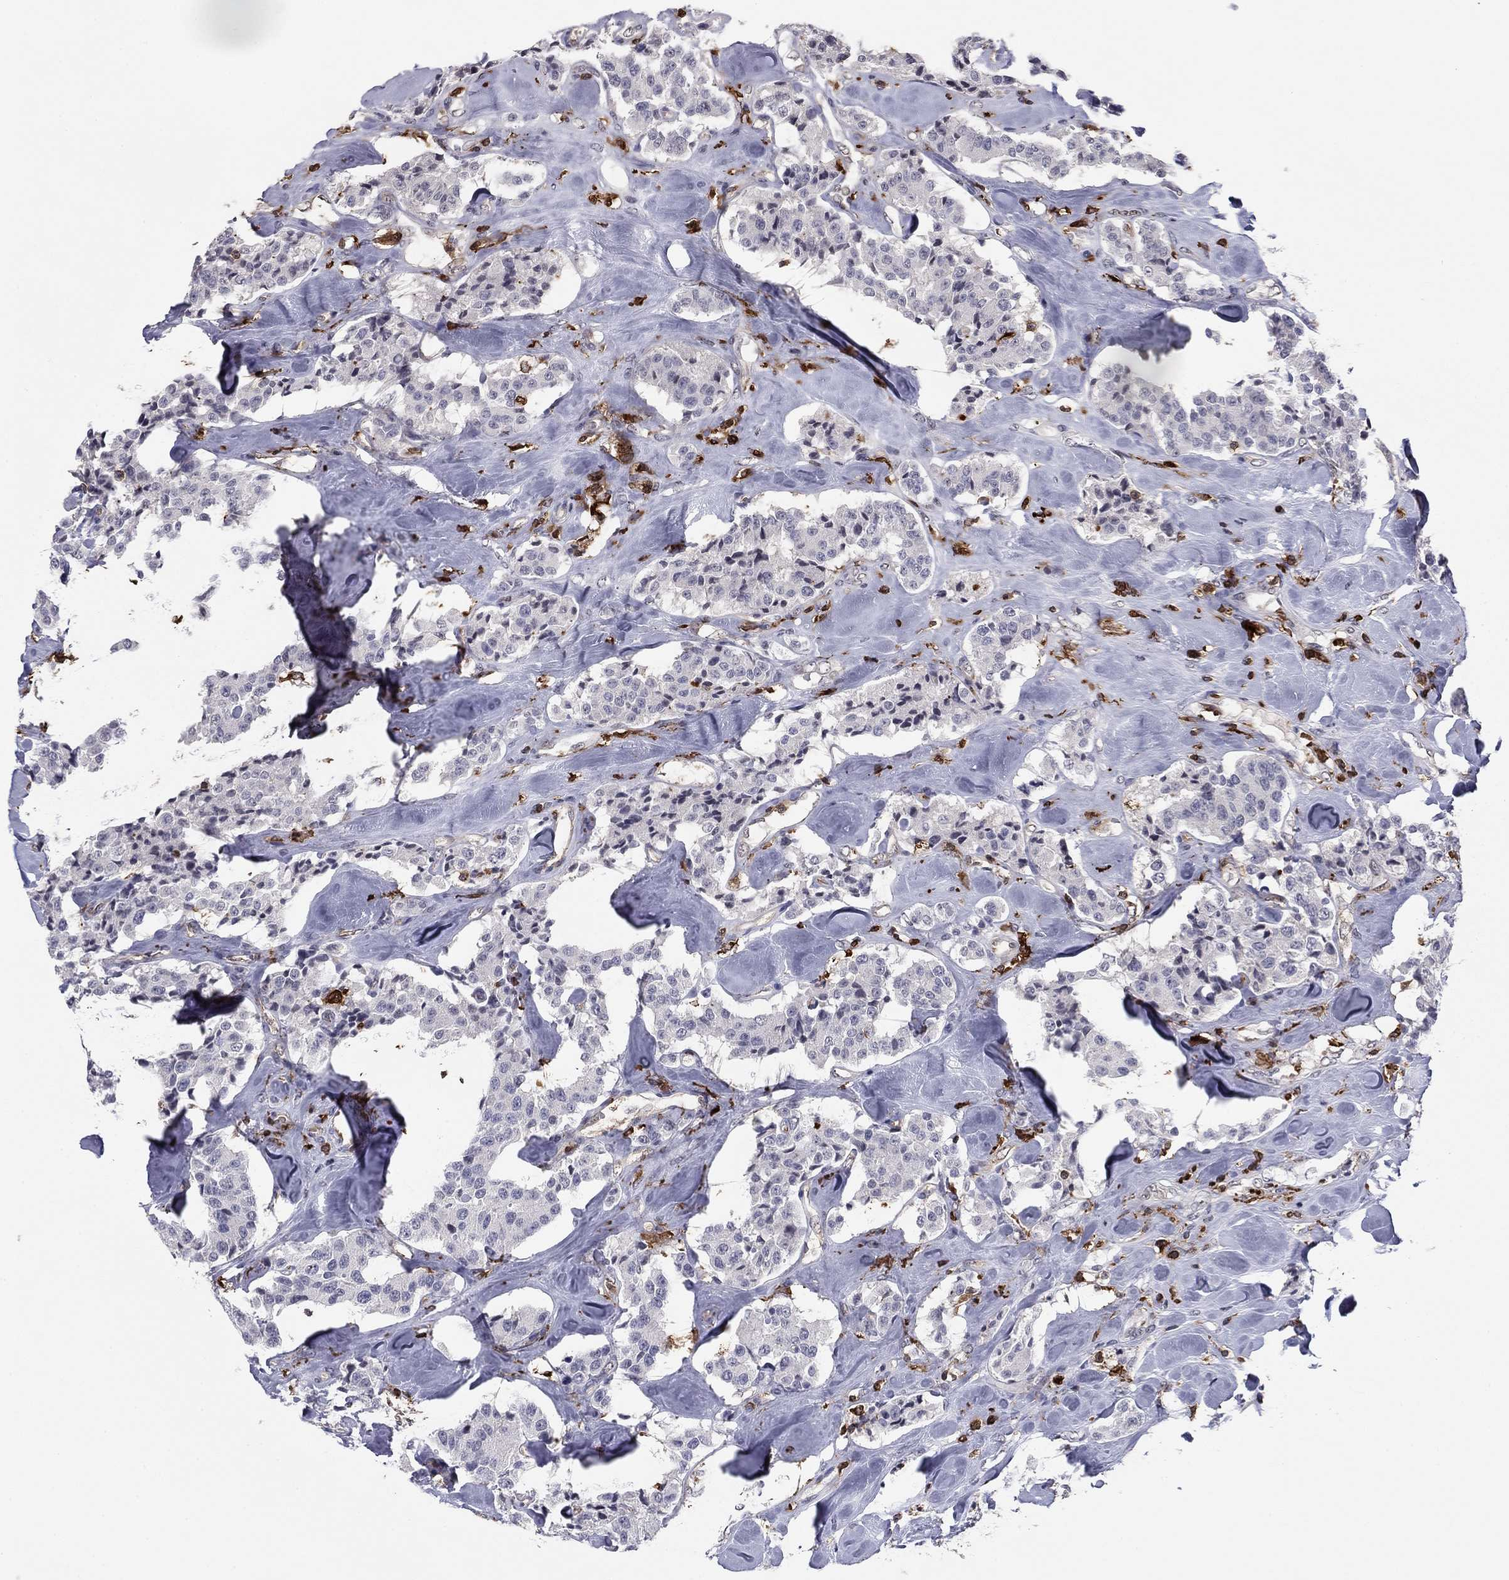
{"staining": {"intensity": "negative", "quantity": "none", "location": "none"}, "tissue": "carcinoid", "cell_type": "Tumor cells", "image_type": "cancer", "snomed": [{"axis": "morphology", "description": "Carcinoid, malignant, NOS"}, {"axis": "topography", "description": "Pancreas"}], "caption": "The image reveals no significant expression in tumor cells of carcinoid (malignant).", "gene": "PLCB2", "patient": {"sex": "male", "age": 41}}